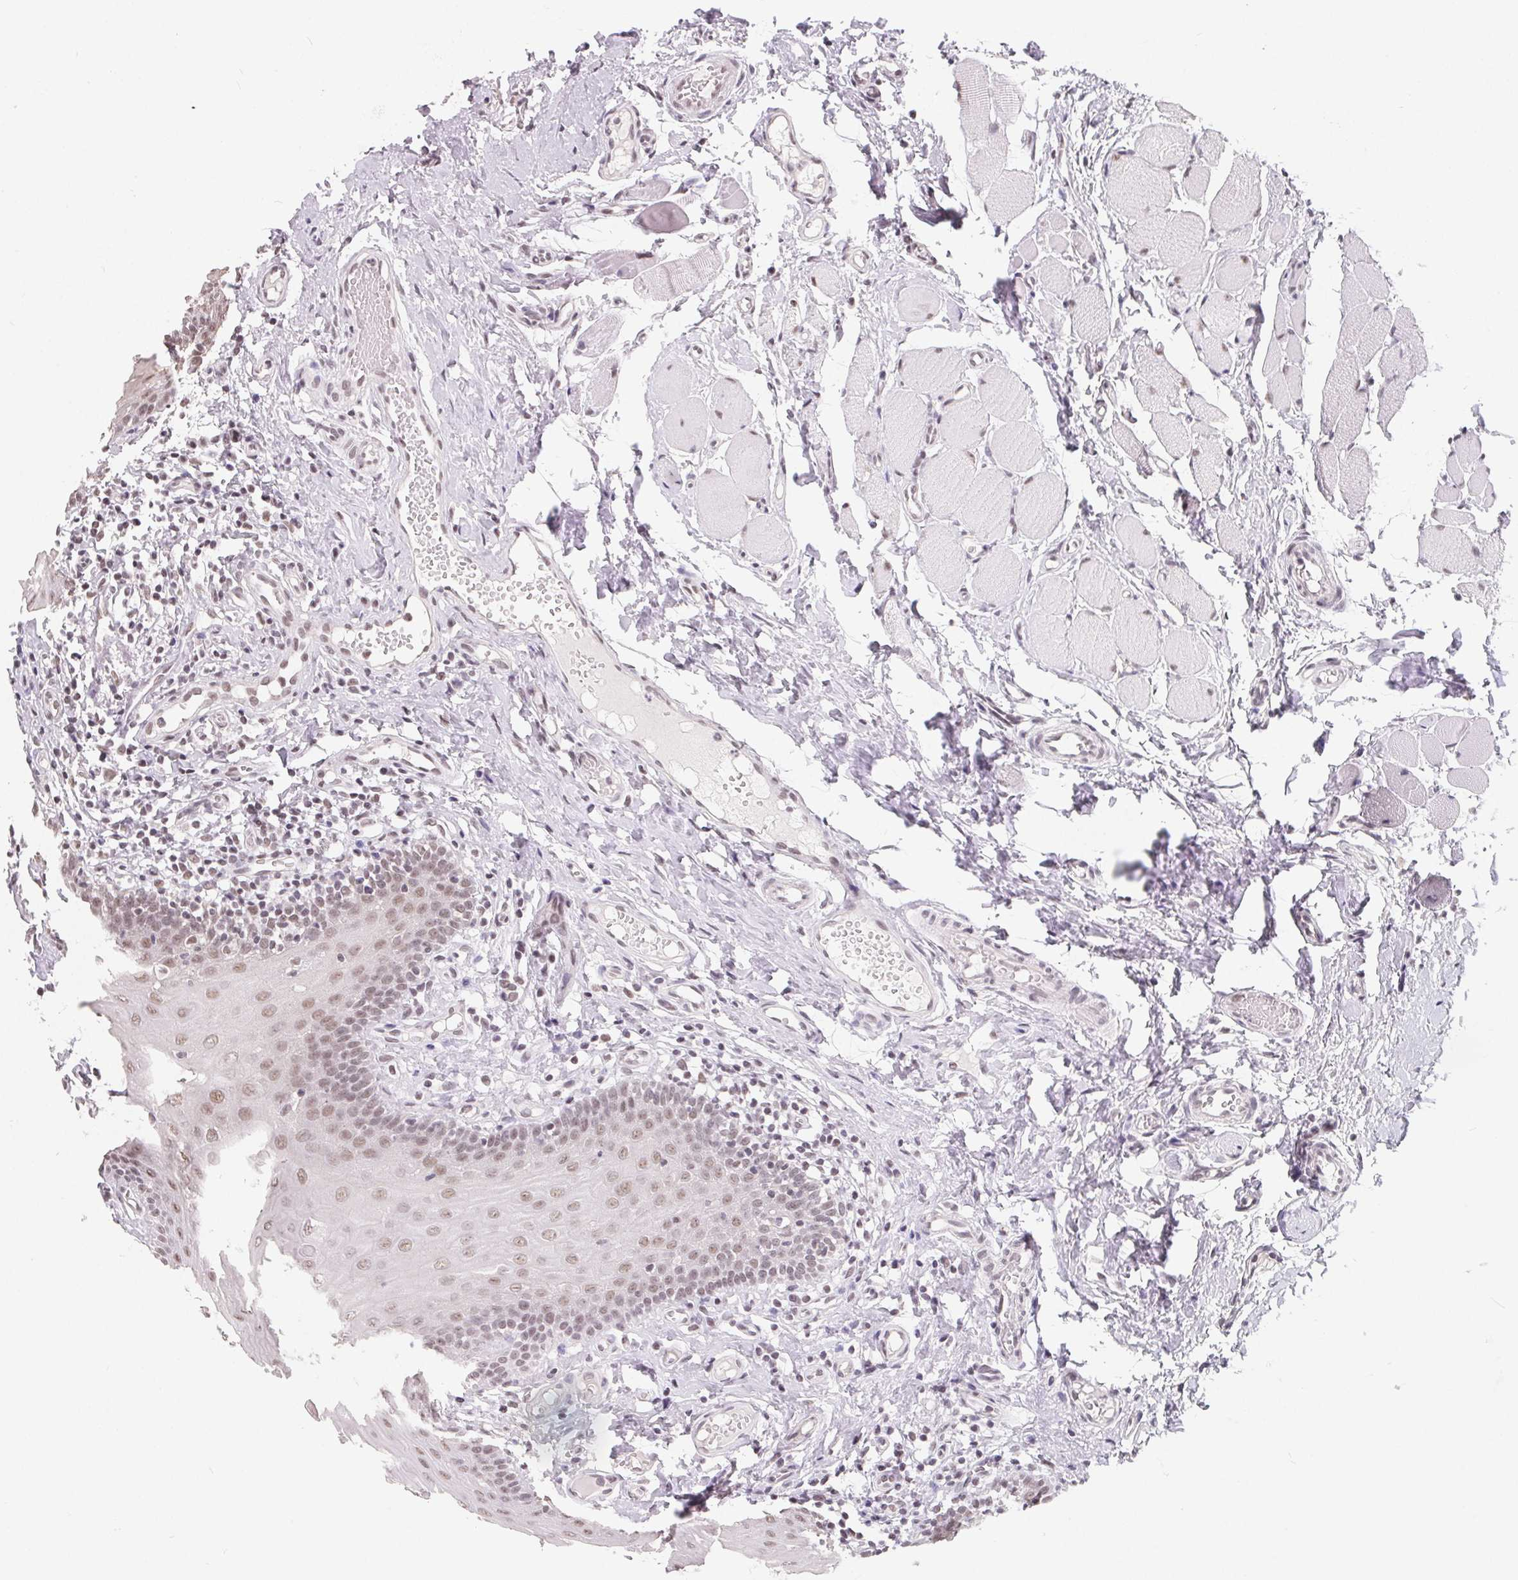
{"staining": {"intensity": "weak", "quantity": ">75%", "location": "nuclear"}, "tissue": "oral mucosa", "cell_type": "Squamous epithelial cells", "image_type": "normal", "snomed": [{"axis": "morphology", "description": "Normal tissue, NOS"}, {"axis": "topography", "description": "Oral tissue"}, {"axis": "topography", "description": "Tounge, NOS"}], "caption": "An IHC photomicrograph of normal tissue is shown. Protein staining in brown labels weak nuclear positivity in oral mucosa within squamous epithelial cells. The protein is shown in brown color, while the nuclei are stained blue.", "gene": "TCERG1", "patient": {"sex": "female", "age": 58}}